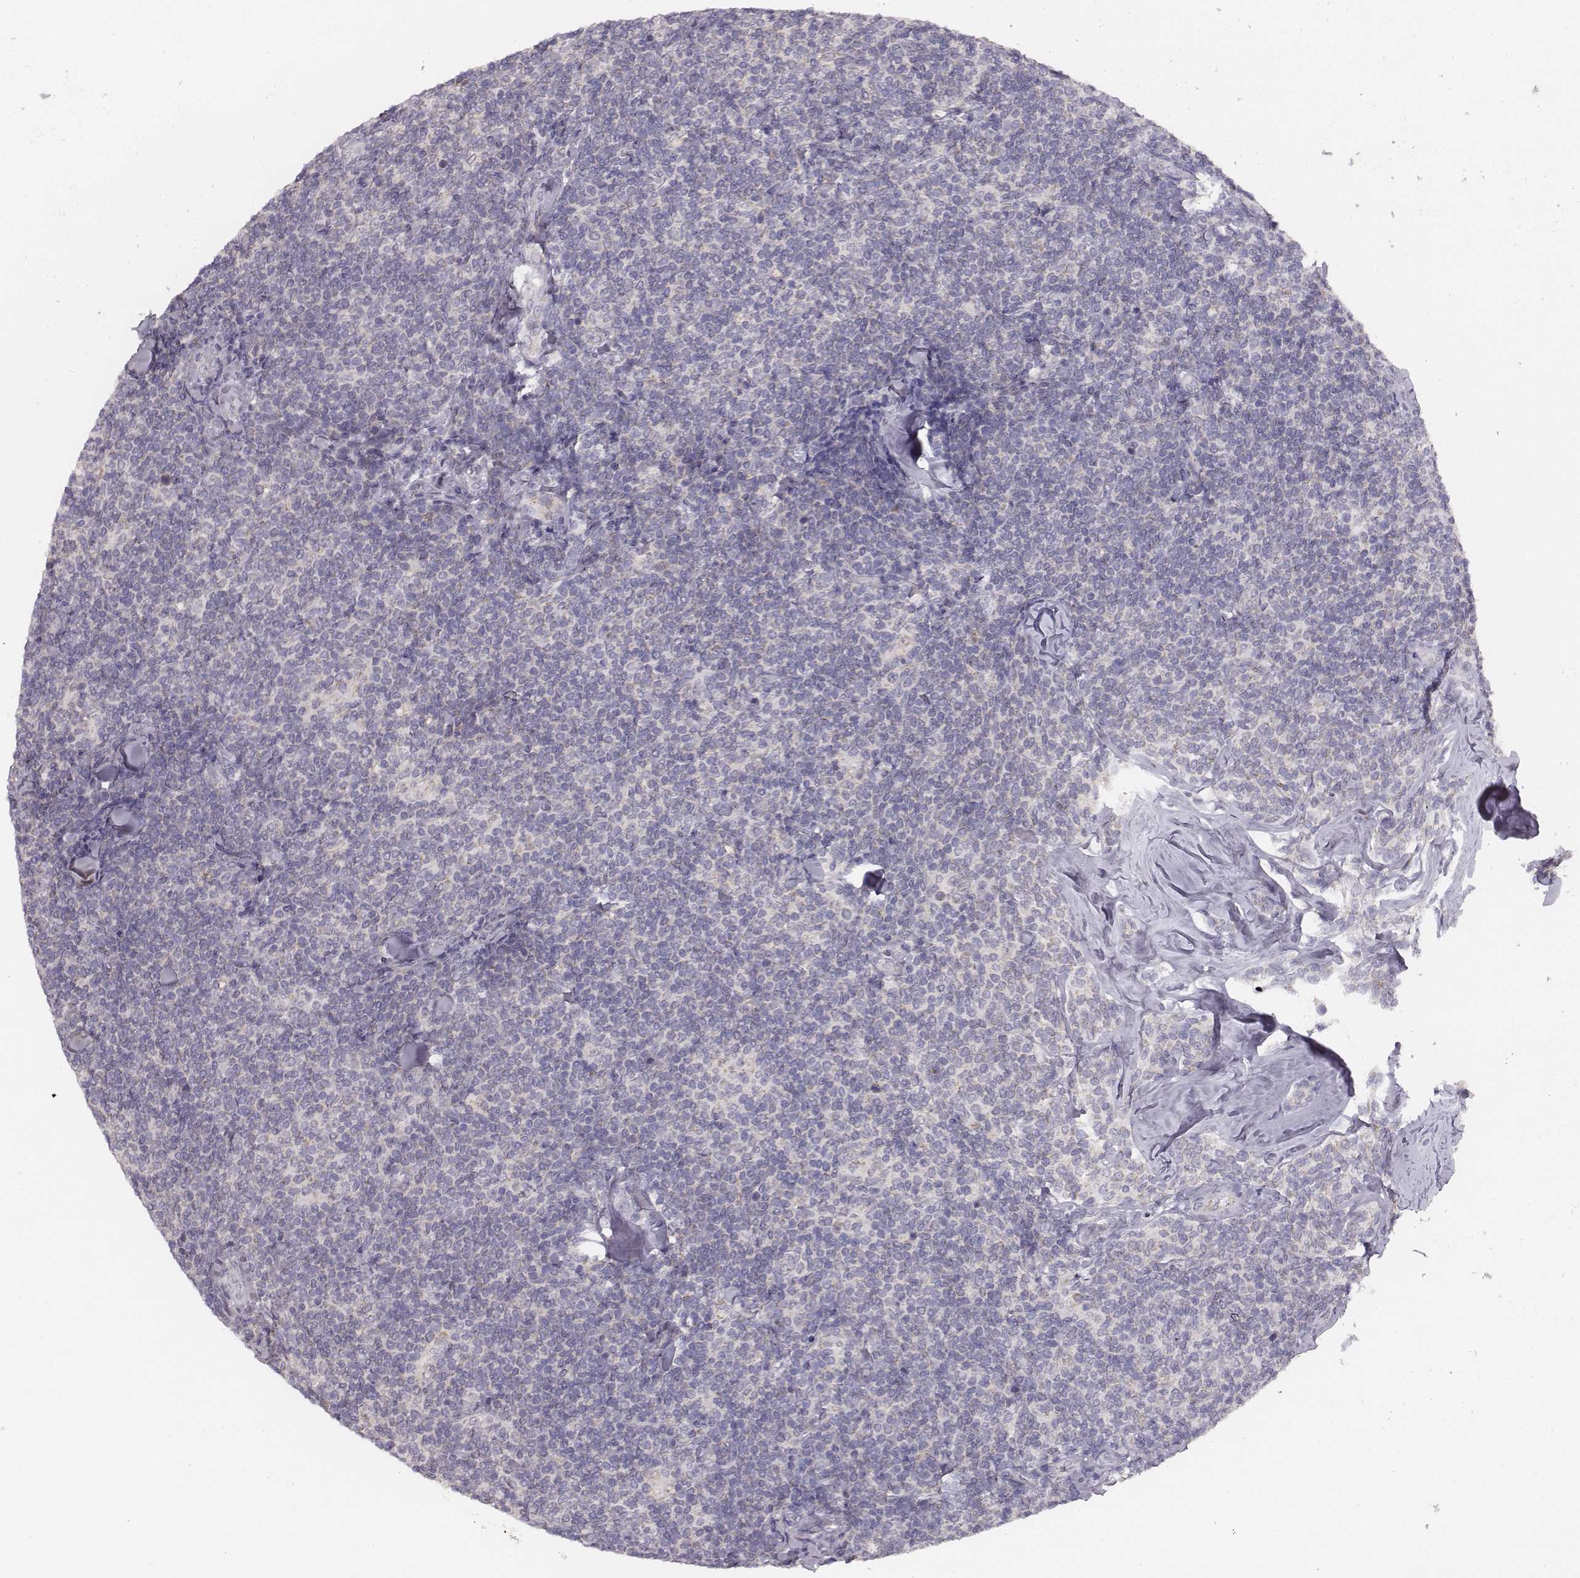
{"staining": {"intensity": "negative", "quantity": "none", "location": "none"}, "tissue": "lymphoma", "cell_type": "Tumor cells", "image_type": "cancer", "snomed": [{"axis": "morphology", "description": "Malignant lymphoma, non-Hodgkin's type, Low grade"}, {"axis": "topography", "description": "Lymph node"}], "caption": "This is an IHC photomicrograph of low-grade malignant lymphoma, non-Hodgkin's type. There is no positivity in tumor cells.", "gene": "ABCD3", "patient": {"sex": "female", "age": 56}}